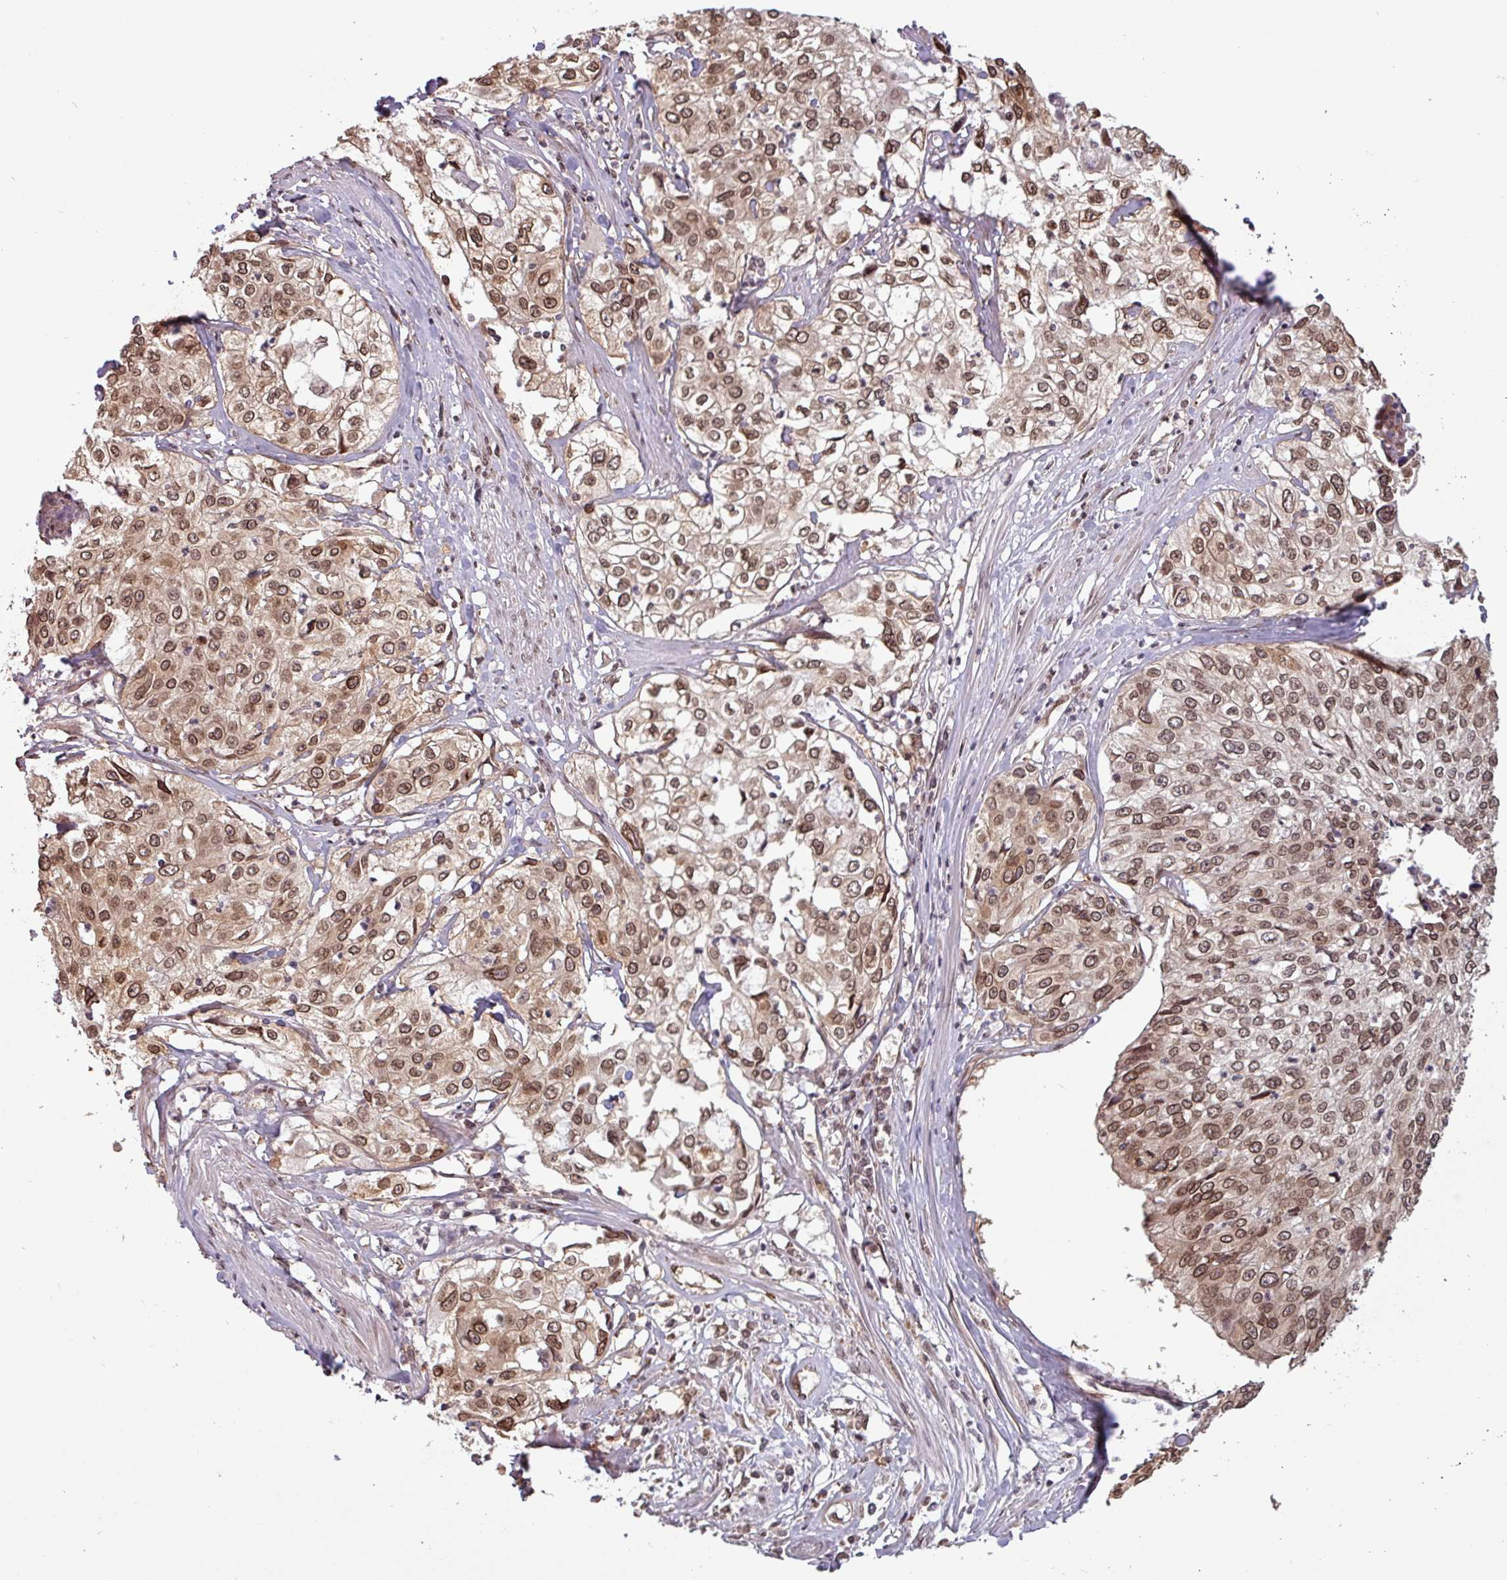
{"staining": {"intensity": "moderate", "quantity": ">75%", "location": "cytoplasmic/membranous,nuclear"}, "tissue": "cervical cancer", "cell_type": "Tumor cells", "image_type": "cancer", "snomed": [{"axis": "morphology", "description": "Squamous cell carcinoma, NOS"}, {"axis": "topography", "description": "Cervix"}], "caption": "Human cervical cancer (squamous cell carcinoma) stained with a brown dye demonstrates moderate cytoplasmic/membranous and nuclear positive staining in about >75% of tumor cells.", "gene": "RBM4B", "patient": {"sex": "female", "age": 31}}